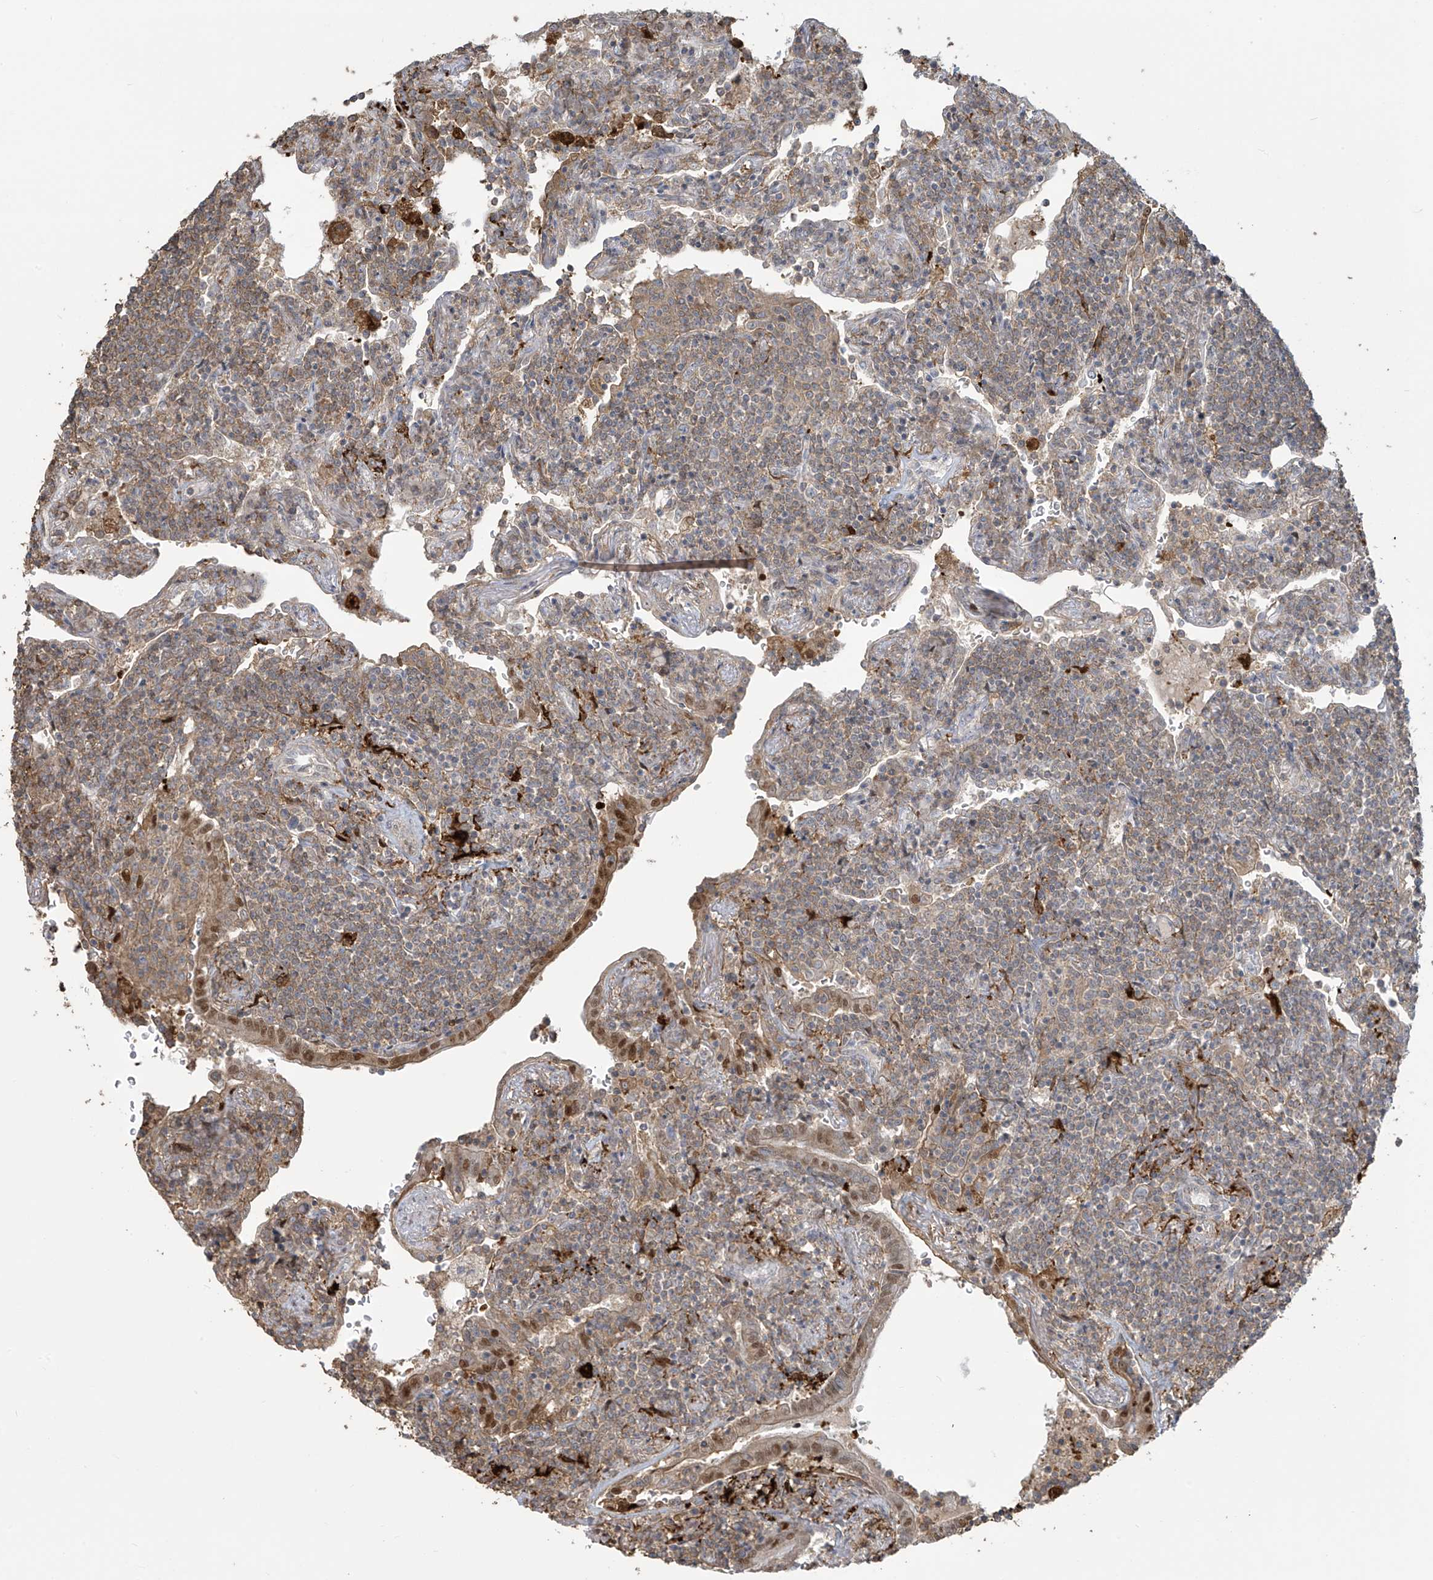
{"staining": {"intensity": "weak", "quantity": "25%-75%", "location": "cytoplasmic/membranous"}, "tissue": "lymphoma", "cell_type": "Tumor cells", "image_type": "cancer", "snomed": [{"axis": "morphology", "description": "Malignant lymphoma, non-Hodgkin's type, Low grade"}, {"axis": "topography", "description": "Lung"}], "caption": "An IHC micrograph of neoplastic tissue is shown. Protein staining in brown labels weak cytoplasmic/membranous positivity in lymphoma within tumor cells.", "gene": "TAGAP", "patient": {"sex": "female", "age": 71}}